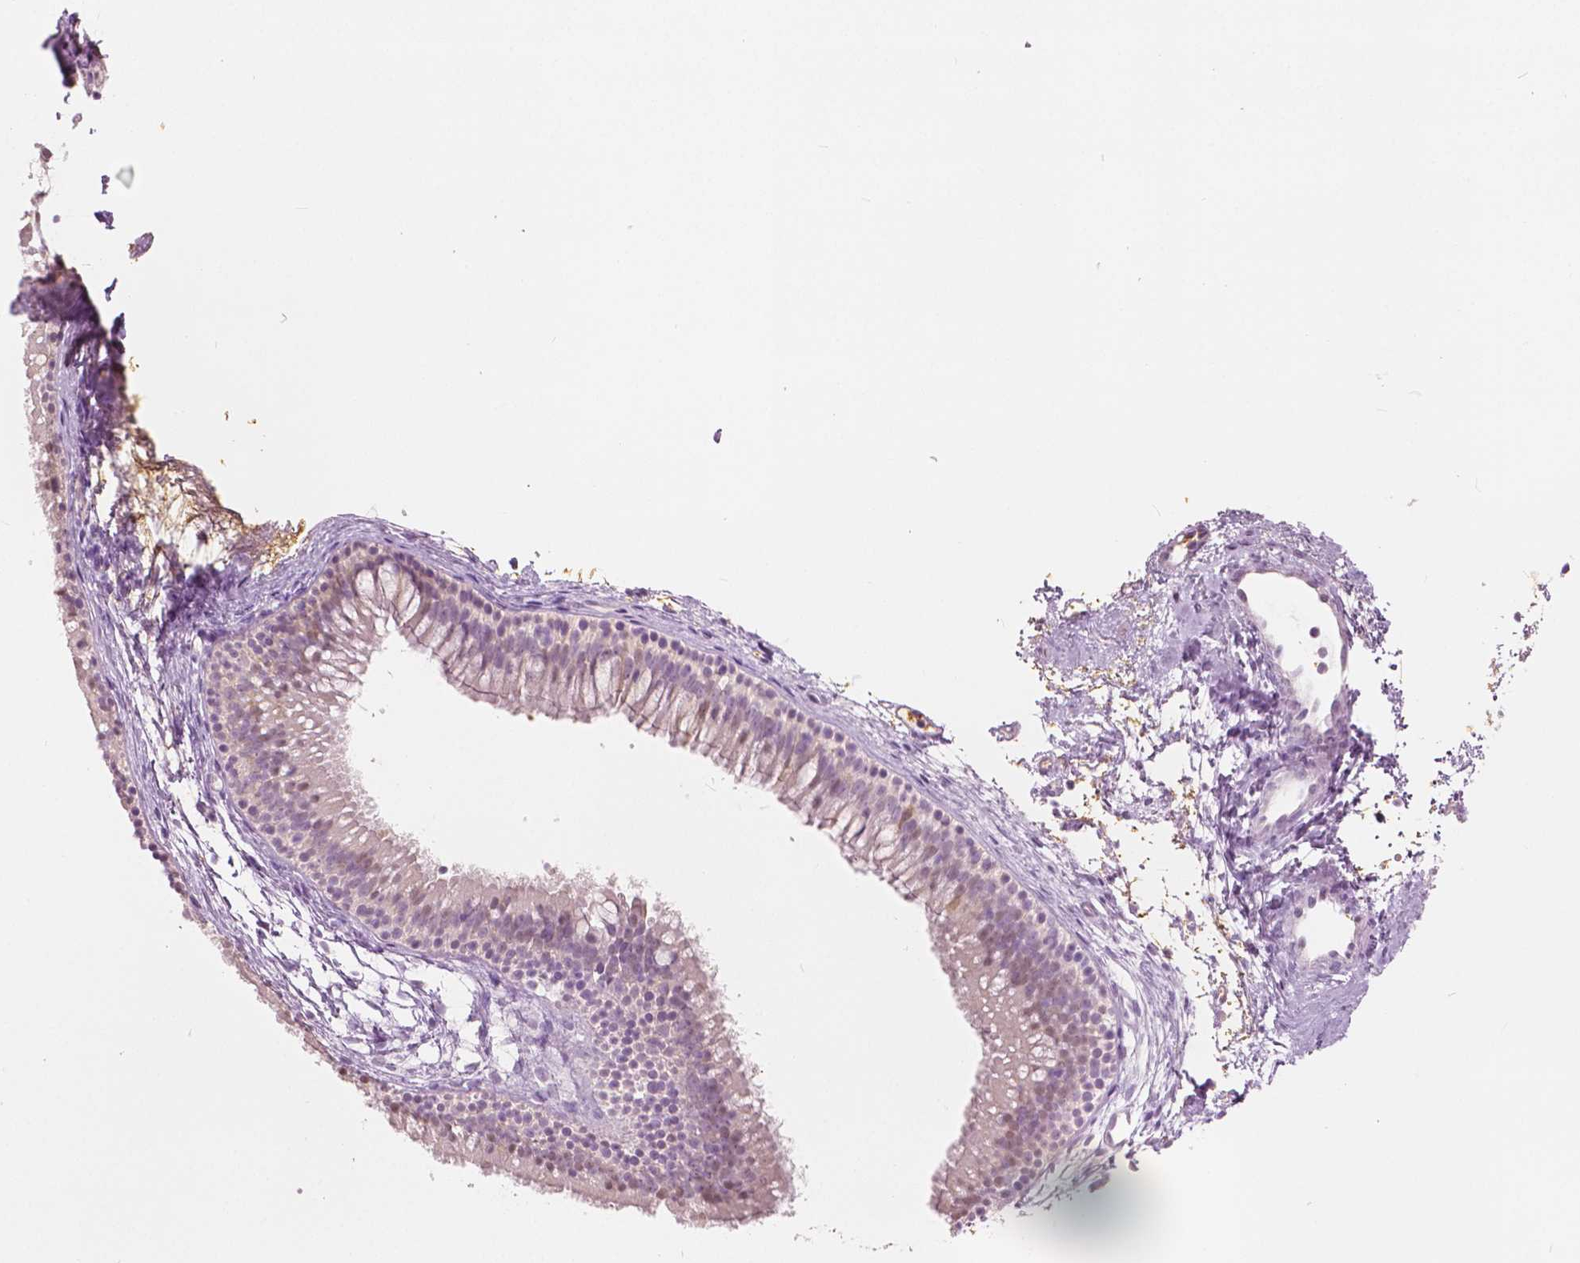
{"staining": {"intensity": "weak", "quantity": "<25%", "location": "cytoplasmic/membranous"}, "tissue": "nasopharynx", "cell_type": "Respiratory epithelial cells", "image_type": "normal", "snomed": [{"axis": "morphology", "description": "Normal tissue, NOS"}, {"axis": "topography", "description": "Nasopharynx"}], "caption": "The photomicrograph shows no significant positivity in respiratory epithelial cells of nasopharynx.", "gene": "TKFC", "patient": {"sex": "male", "age": 58}}